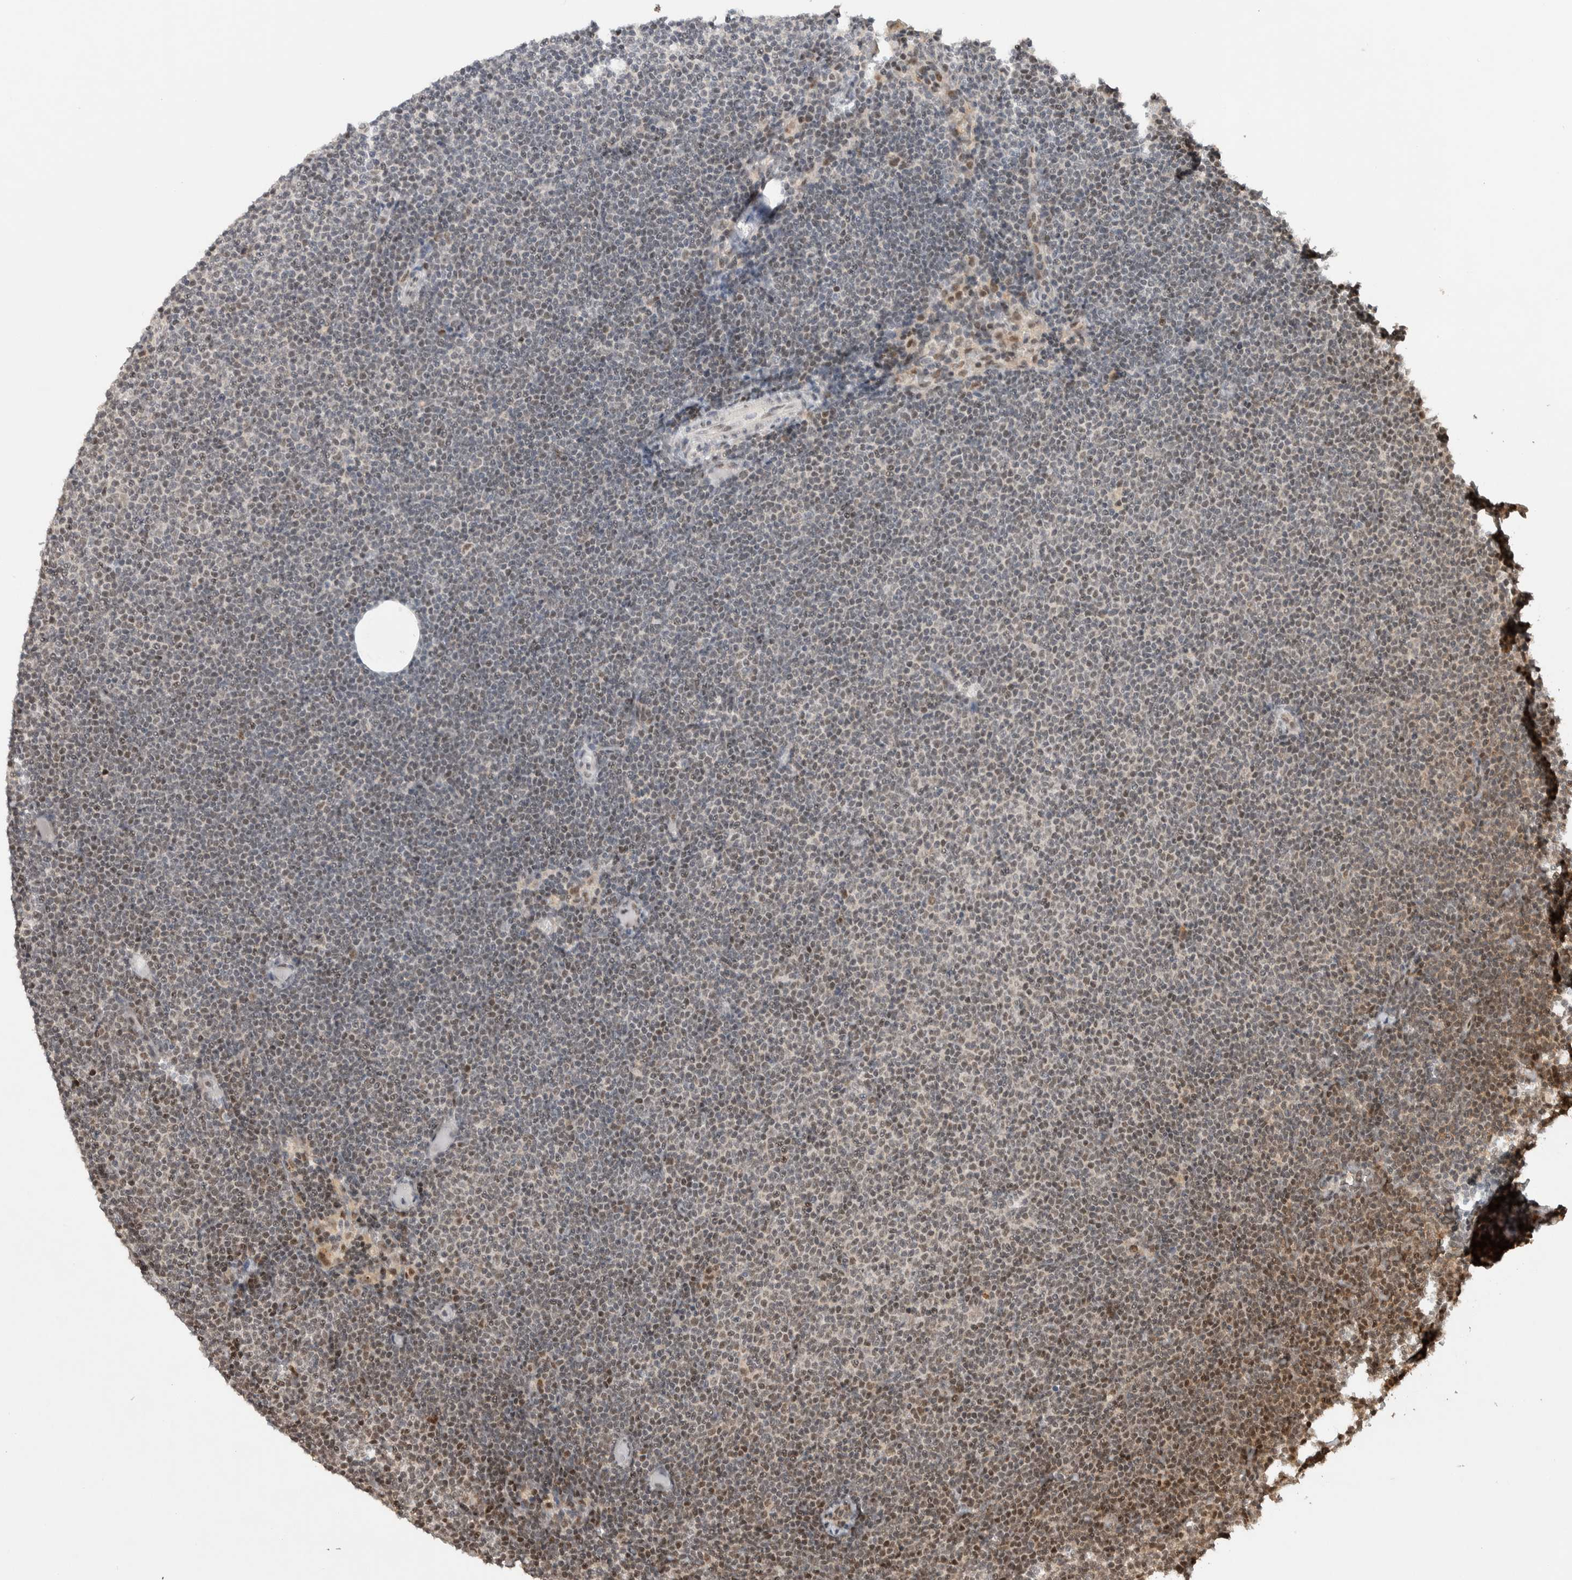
{"staining": {"intensity": "weak", "quantity": "<25%", "location": "nuclear"}, "tissue": "lymphoma", "cell_type": "Tumor cells", "image_type": "cancer", "snomed": [{"axis": "morphology", "description": "Malignant lymphoma, non-Hodgkin's type, Low grade"}, {"axis": "topography", "description": "Lymph node"}], "caption": "High magnification brightfield microscopy of low-grade malignant lymphoma, non-Hodgkin's type stained with DAB (3,3'-diaminobenzidine) (brown) and counterstained with hematoxylin (blue): tumor cells show no significant staining. (Stains: DAB immunohistochemistry with hematoxylin counter stain, Microscopy: brightfield microscopy at high magnification).", "gene": "ZNF521", "patient": {"sex": "female", "age": 53}}